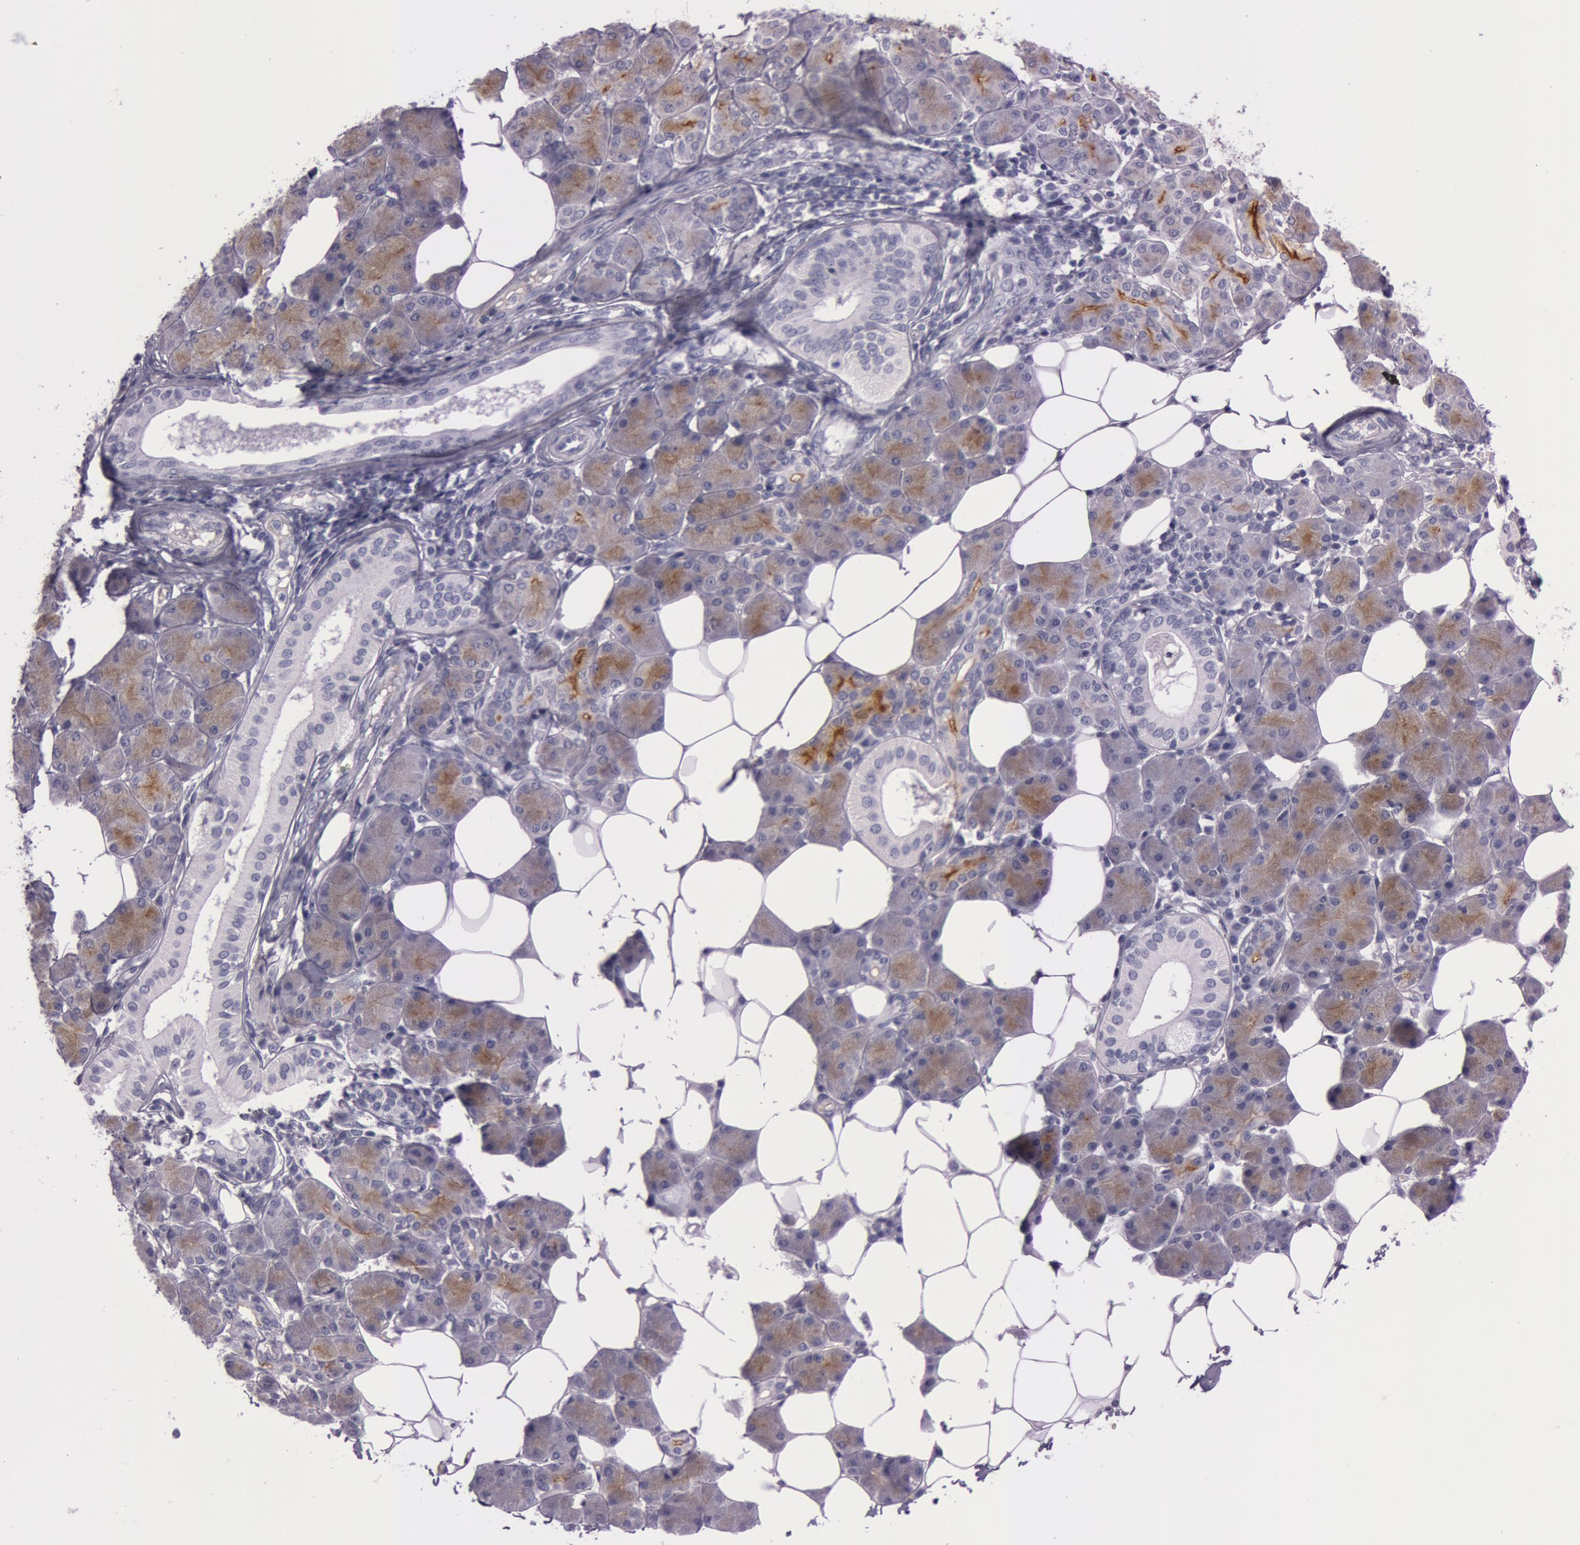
{"staining": {"intensity": "moderate", "quantity": "<25%", "location": "cytoplasmic/membranous"}, "tissue": "salivary gland", "cell_type": "Glandular cells", "image_type": "normal", "snomed": [{"axis": "morphology", "description": "Normal tissue, NOS"}, {"axis": "morphology", "description": "Adenoma, NOS"}, {"axis": "topography", "description": "Salivary gland"}], "caption": "A low amount of moderate cytoplasmic/membranous positivity is appreciated in approximately <25% of glandular cells in benign salivary gland.", "gene": "FOLH1", "patient": {"sex": "female", "age": 32}}